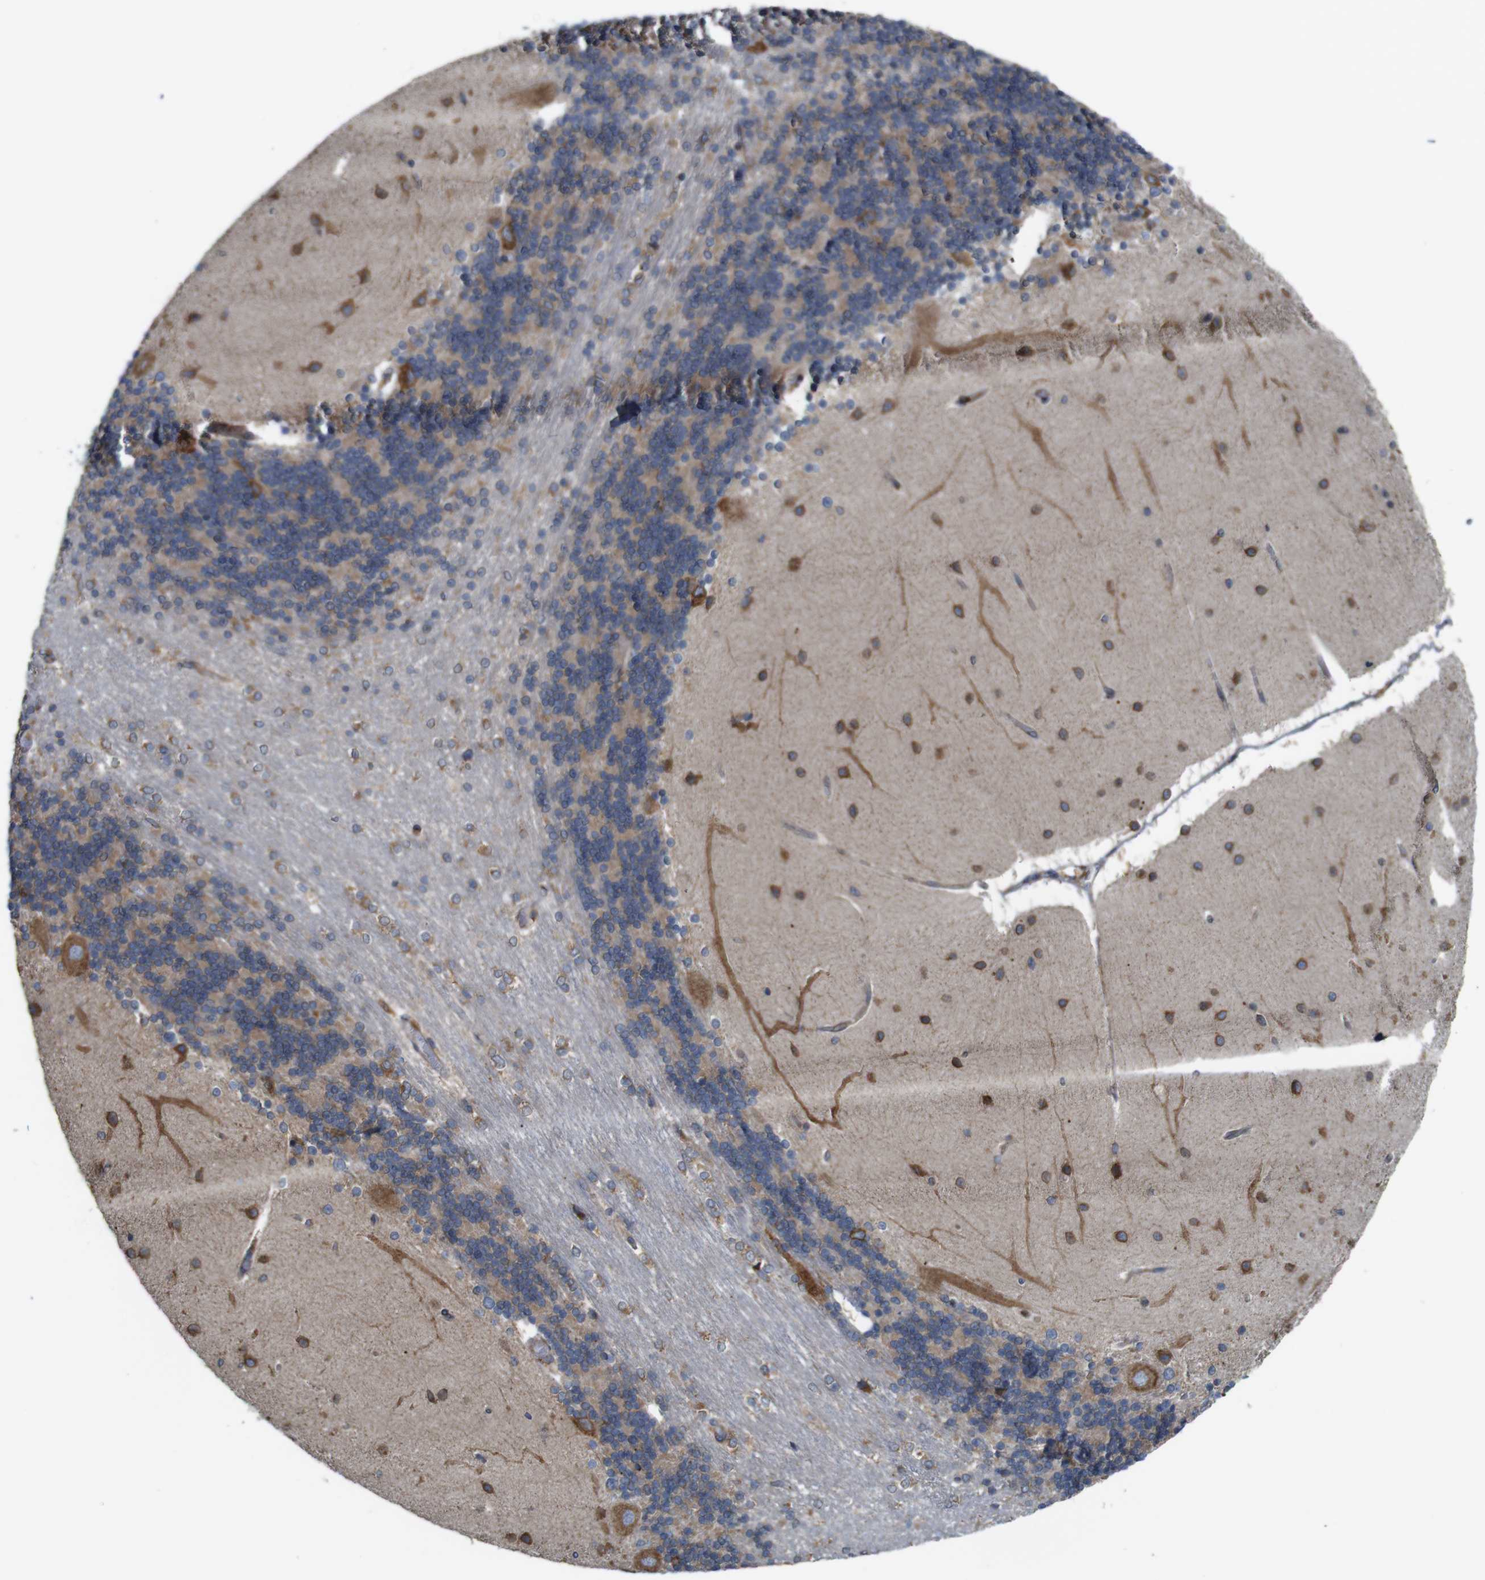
{"staining": {"intensity": "weak", "quantity": "<25%", "location": "cytoplasmic/membranous"}, "tissue": "cerebellum", "cell_type": "Cells in granular layer", "image_type": "normal", "snomed": [{"axis": "morphology", "description": "Normal tissue, NOS"}, {"axis": "topography", "description": "Cerebellum"}], "caption": "Micrograph shows no significant protein positivity in cells in granular layer of normal cerebellum. Brightfield microscopy of IHC stained with DAB (brown) and hematoxylin (blue), captured at high magnification.", "gene": "UGGT1", "patient": {"sex": "female", "age": 54}}